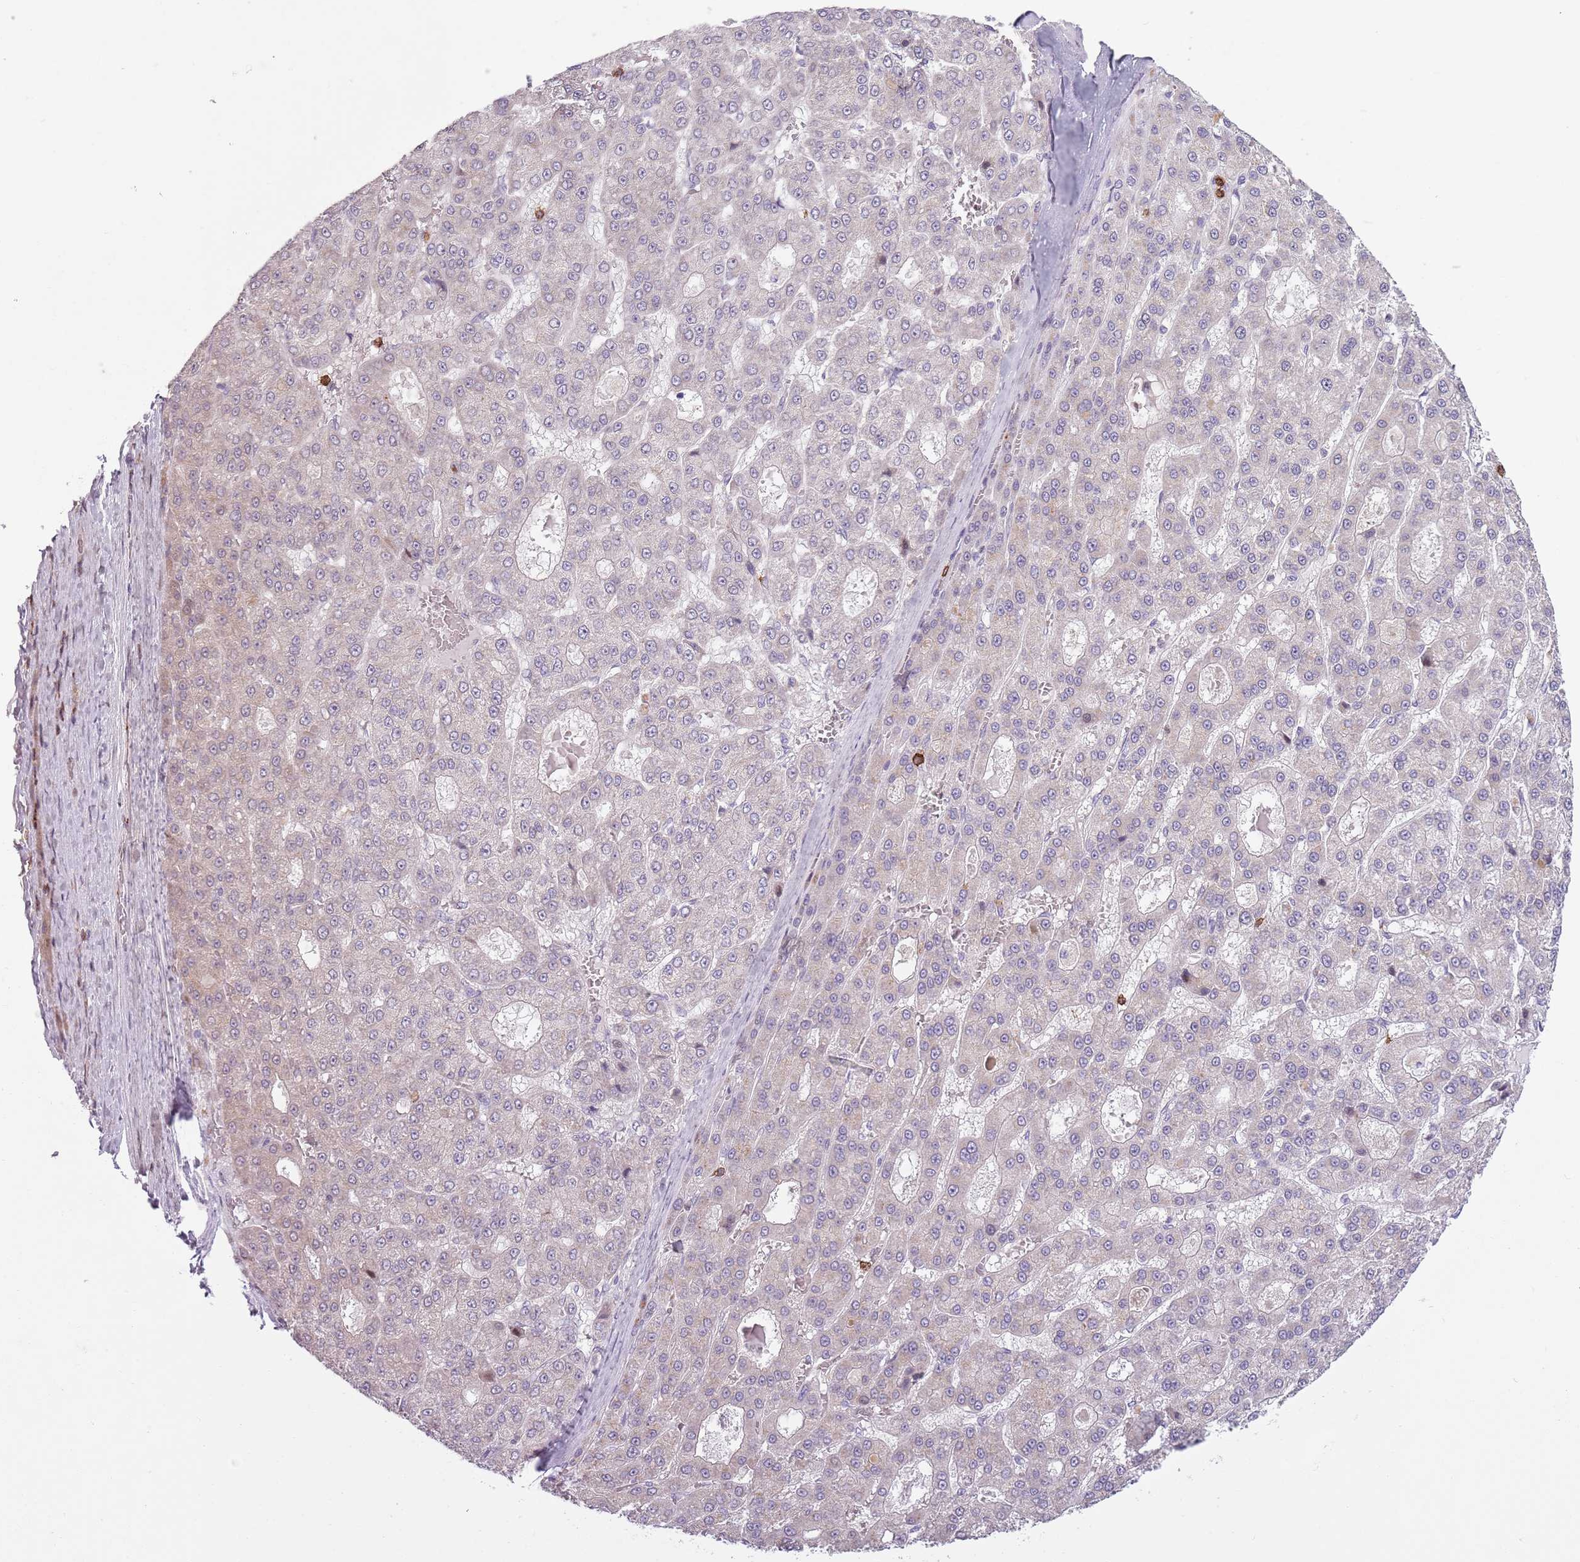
{"staining": {"intensity": "negative", "quantity": "none", "location": "none"}, "tissue": "liver cancer", "cell_type": "Tumor cells", "image_type": "cancer", "snomed": [{"axis": "morphology", "description": "Carcinoma, Hepatocellular, NOS"}, {"axis": "topography", "description": "Liver"}], "caption": "Immunohistochemical staining of human liver hepatocellular carcinoma displays no significant staining in tumor cells. (DAB (3,3'-diaminobenzidine) immunohistochemistry (IHC) with hematoxylin counter stain).", "gene": "ZNF583", "patient": {"sex": "male", "age": 70}}